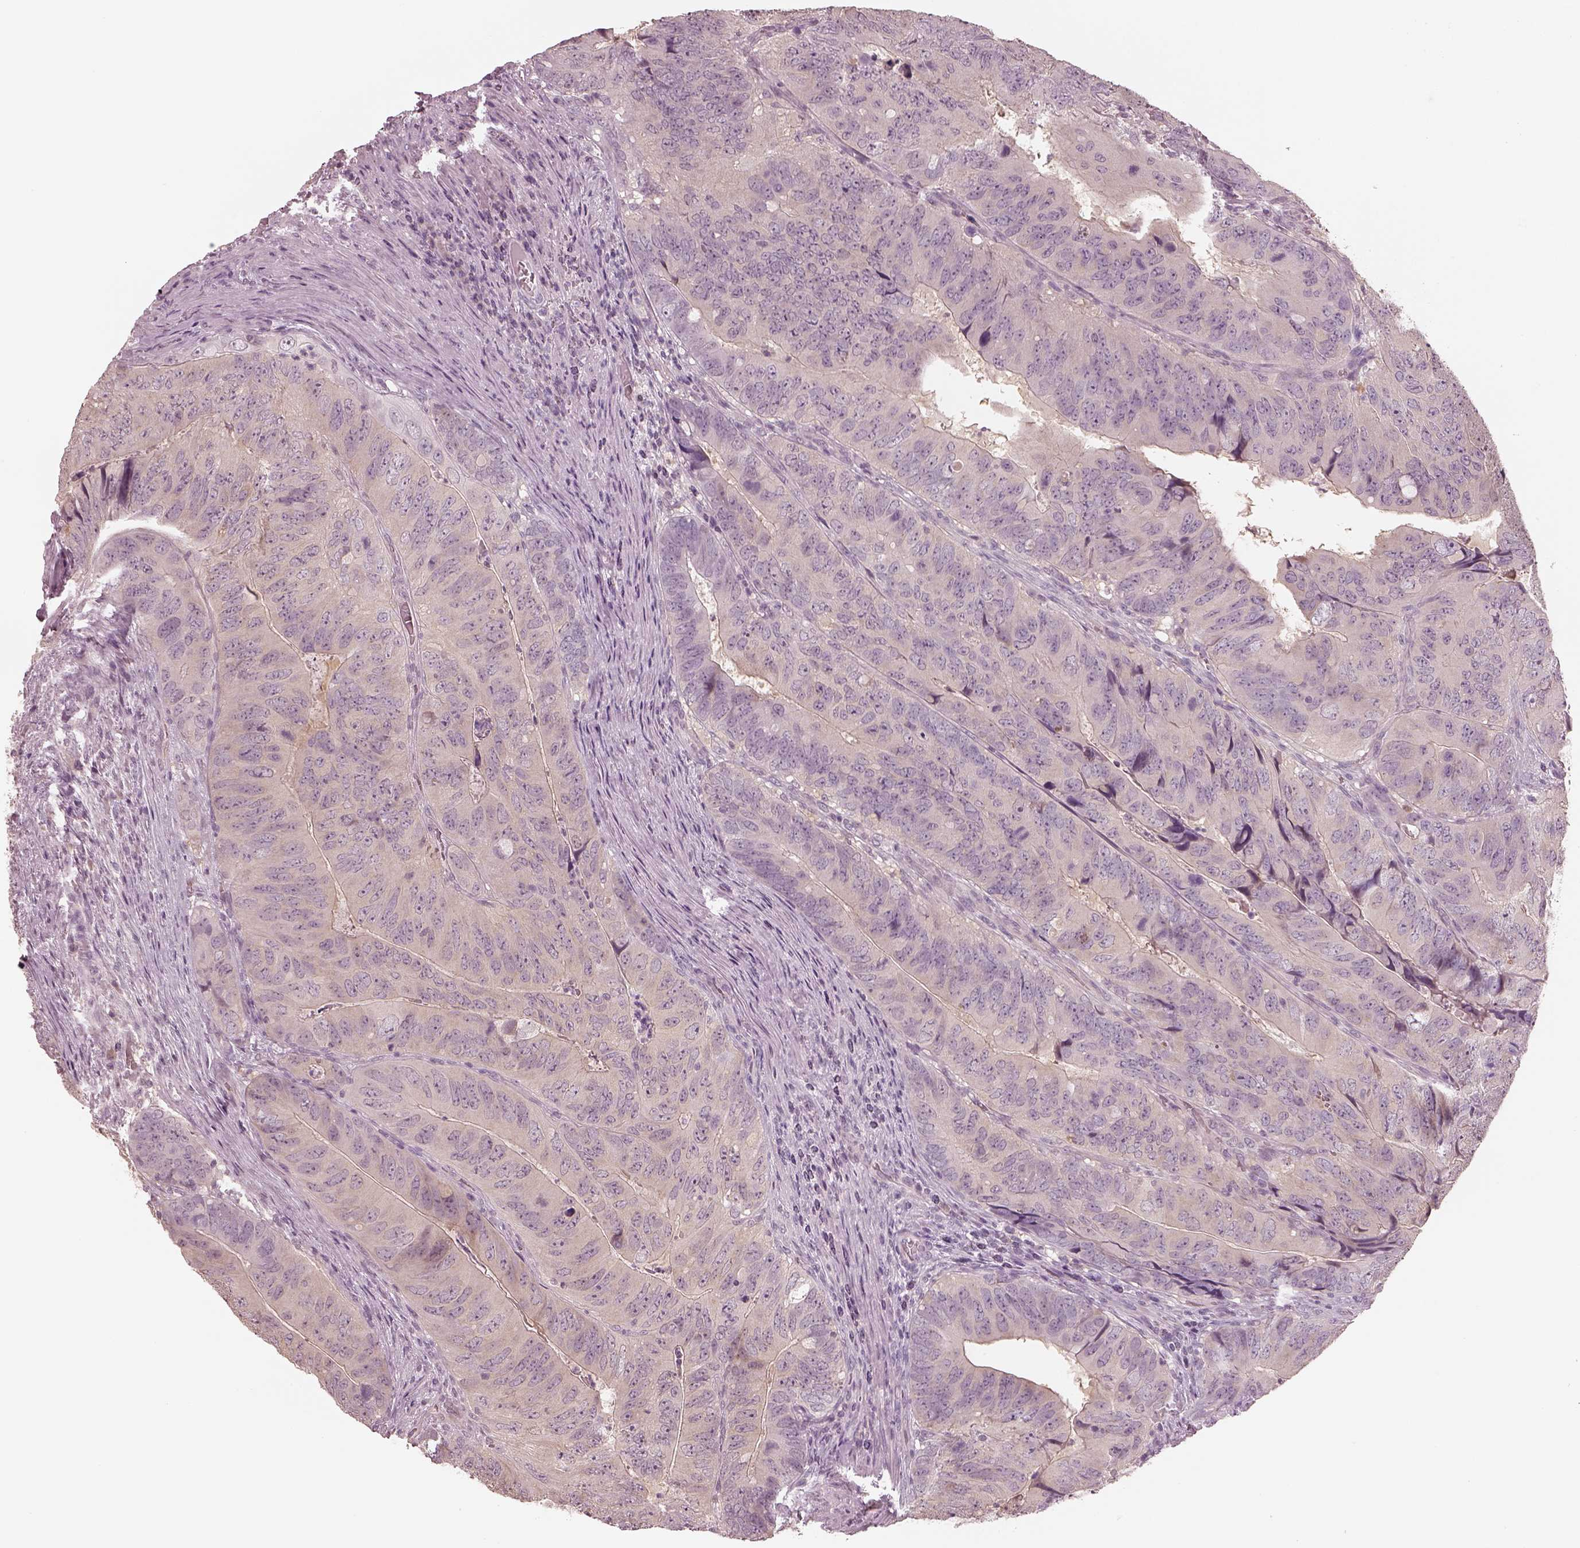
{"staining": {"intensity": "negative", "quantity": "none", "location": "none"}, "tissue": "colorectal cancer", "cell_type": "Tumor cells", "image_type": "cancer", "snomed": [{"axis": "morphology", "description": "Adenocarcinoma, NOS"}, {"axis": "topography", "description": "Colon"}], "caption": "There is no significant expression in tumor cells of colorectal cancer (adenocarcinoma).", "gene": "EGR4", "patient": {"sex": "male", "age": 79}}